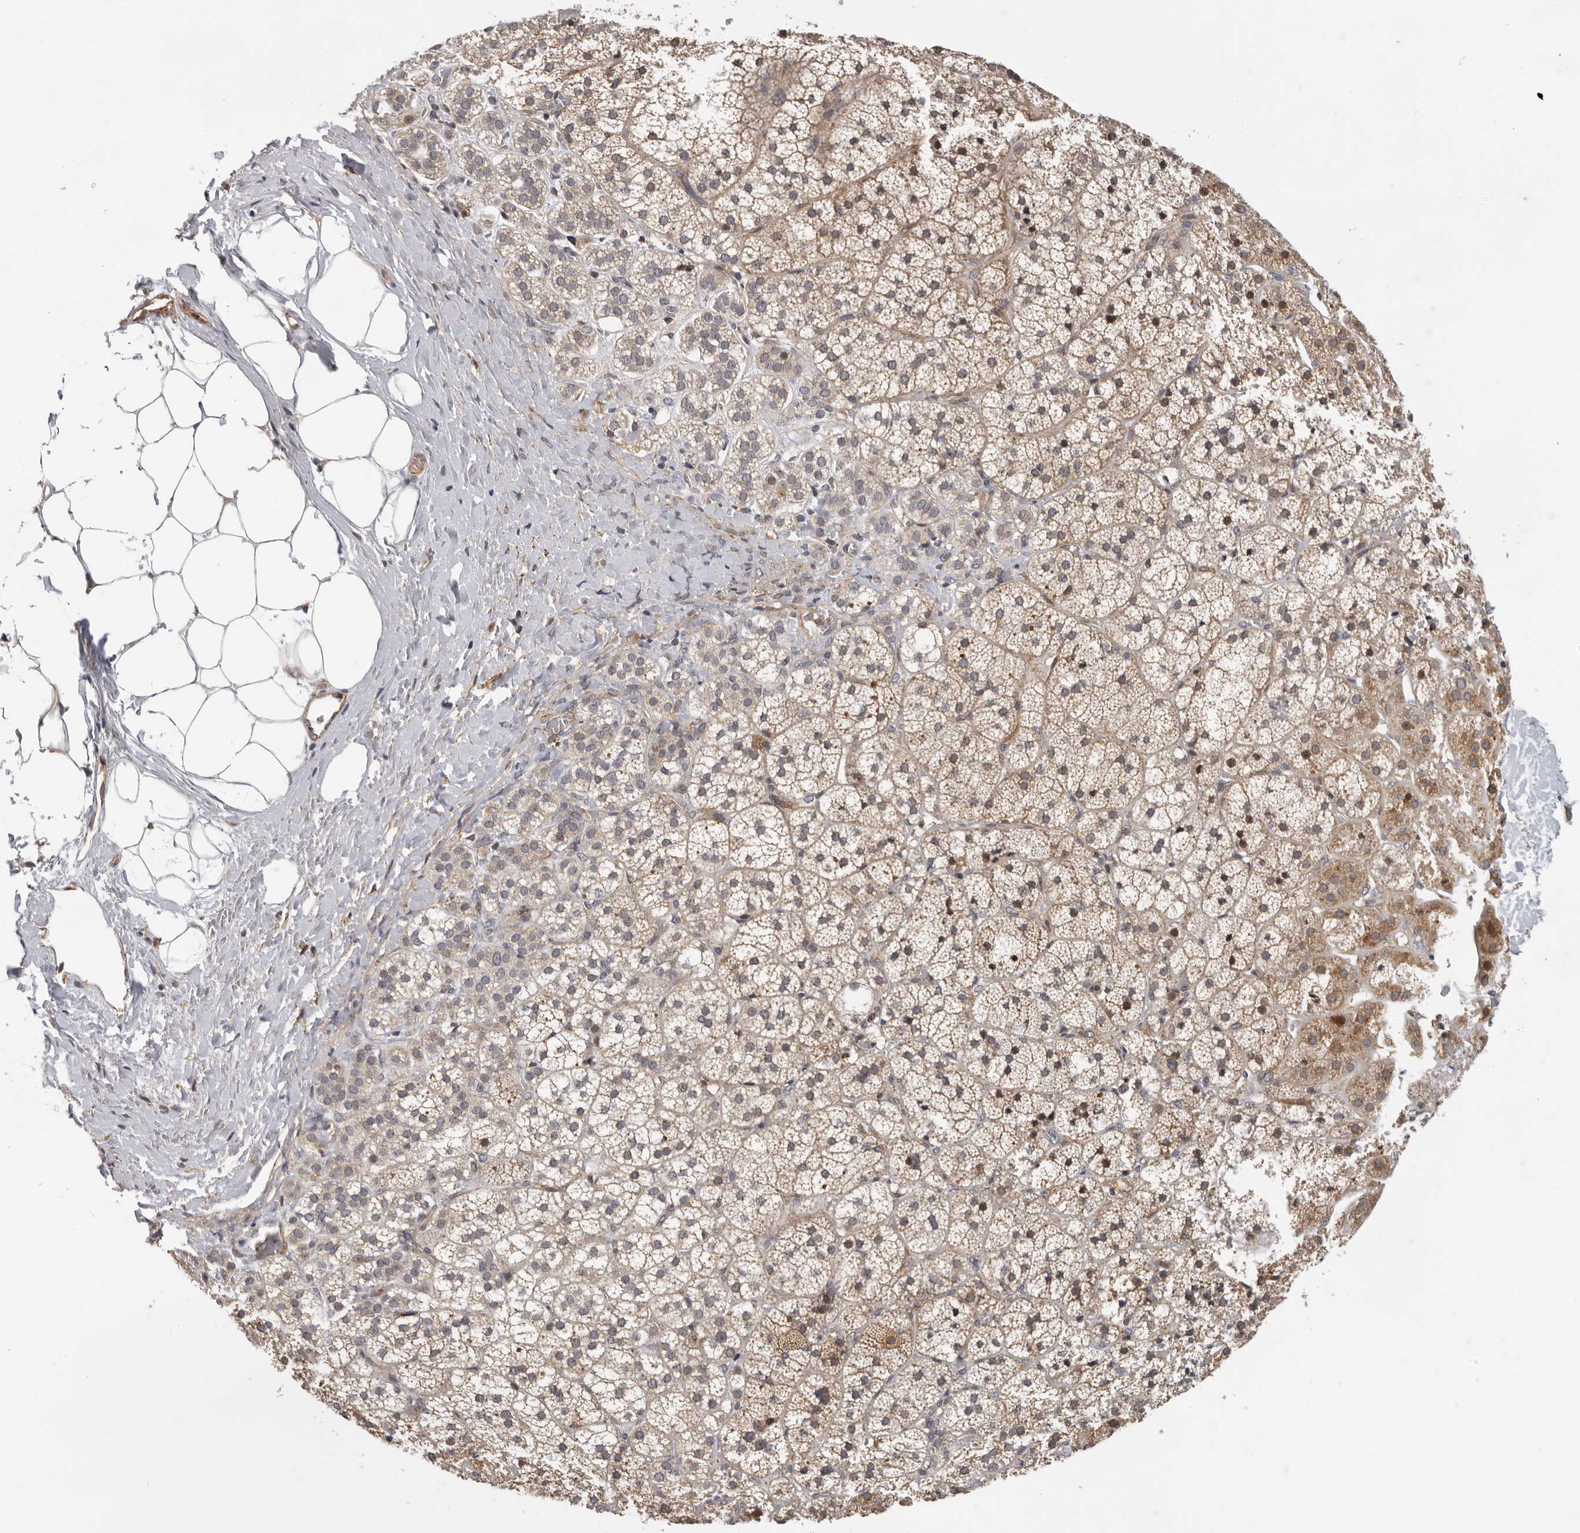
{"staining": {"intensity": "moderate", "quantity": ">75%", "location": "cytoplasmic/membranous,nuclear"}, "tissue": "adrenal gland", "cell_type": "Glandular cells", "image_type": "normal", "snomed": [{"axis": "morphology", "description": "Normal tissue, NOS"}, {"axis": "topography", "description": "Adrenal gland"}], "caption": "Immunohistochemical staining of normal human adrenal gland shows medium levels of moderate cytoplasmic/membranous,nuclear positivity in approximately >75% of glandular cells.", "gene": "RNF157", "patient": {"sex": "female", "age": 44}}